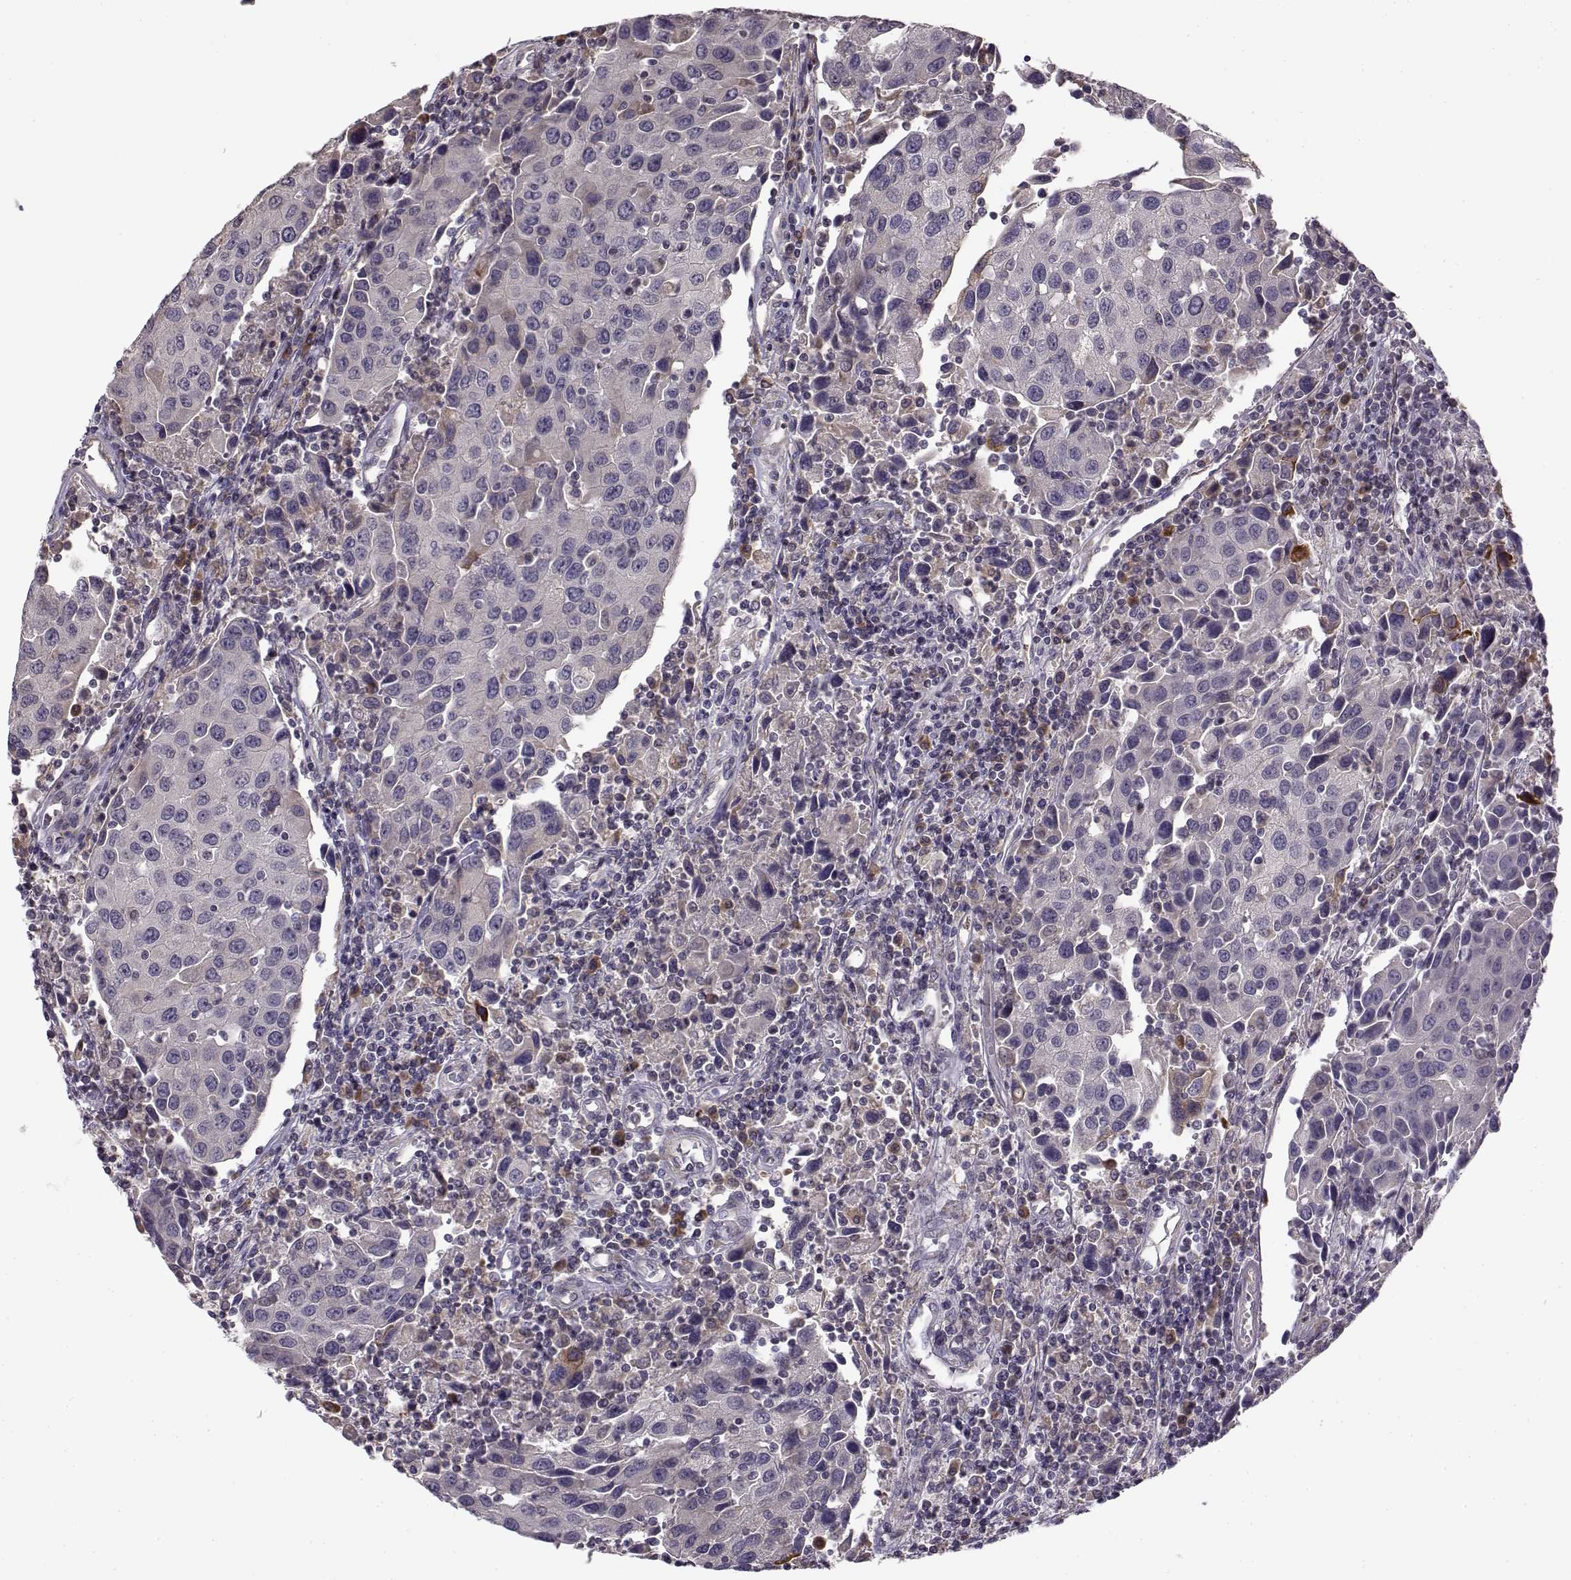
{"staining": {"intensity": "negative", "quantity": "none", "location": "none"}, "tissue": "urothelial cancer", "cell_type": "Tumor cells", "image_type": "cancer", "snomed": [{"axis": "morphology", "description": "Urothelial carcinoma, High grade"}, {"axis": "topography", "description": "Urinary bladder"}], "caption": "The photomicrograph shows no staining of tumor cells in urothelial cancer.", "gene": "ENTPD8", "patient": {"sex": "female", "age": 85}}